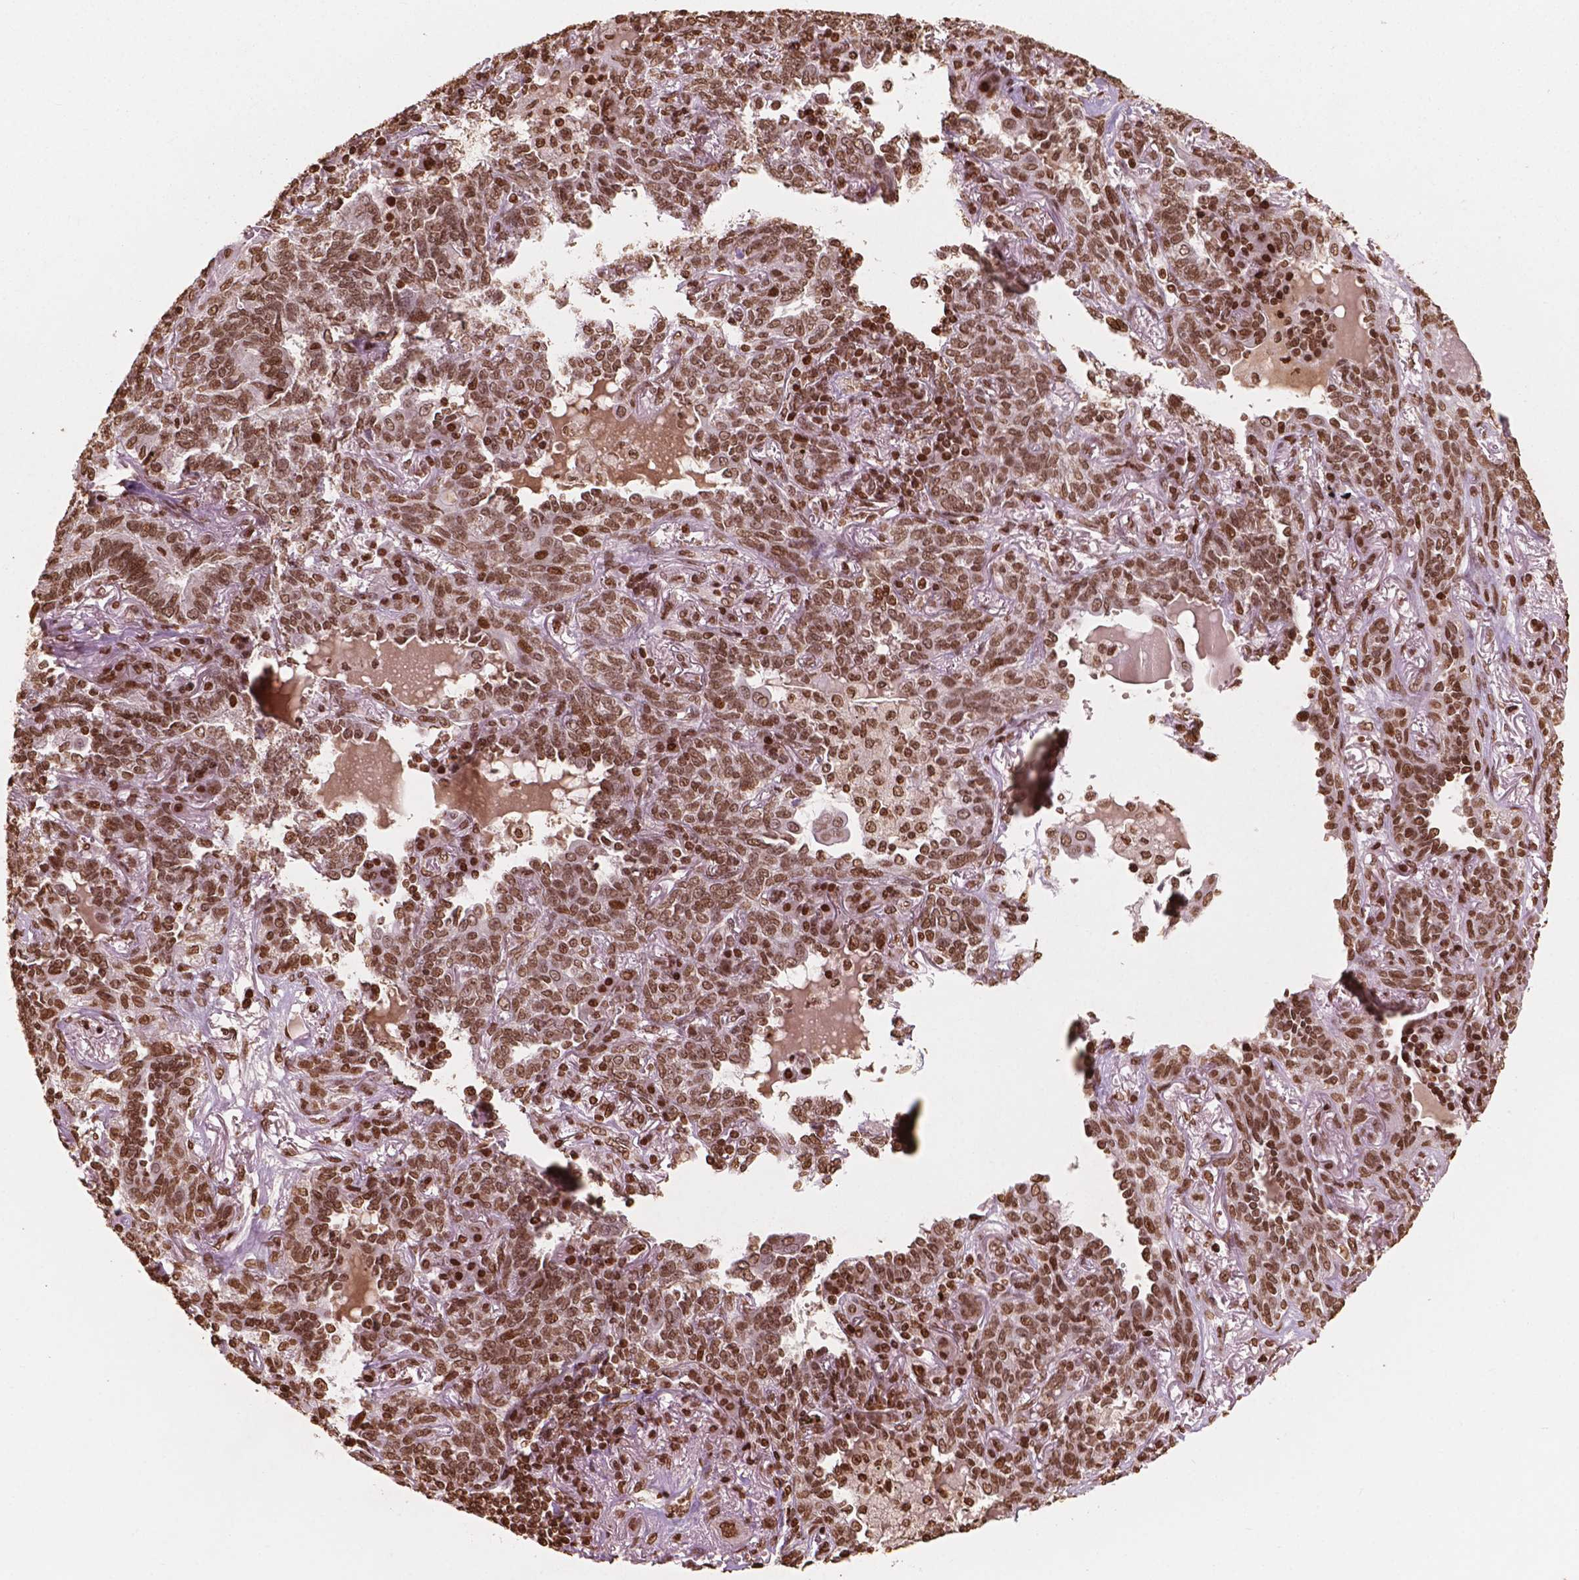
{"staining": {"intensity": "moderate", "quantity": ">75%", "location": "nuclear"}, "tissue": "lung cancer", "cell_type": "Tumor cells", "image_type": "cancer", "snomed": [{"axis": "morphology", "description": "Squamous cell carcinoma, NOS"}, {"axis": "topography", "description": "Lung"}], "caption": "This is an image of immunohistochemistry staining of squamous cell carcinoma (lung), which shows moderate positivity in the nuclear of tumor cells.", "gene": "H3C7", "patient": {"sex": "female", "age": 70}}